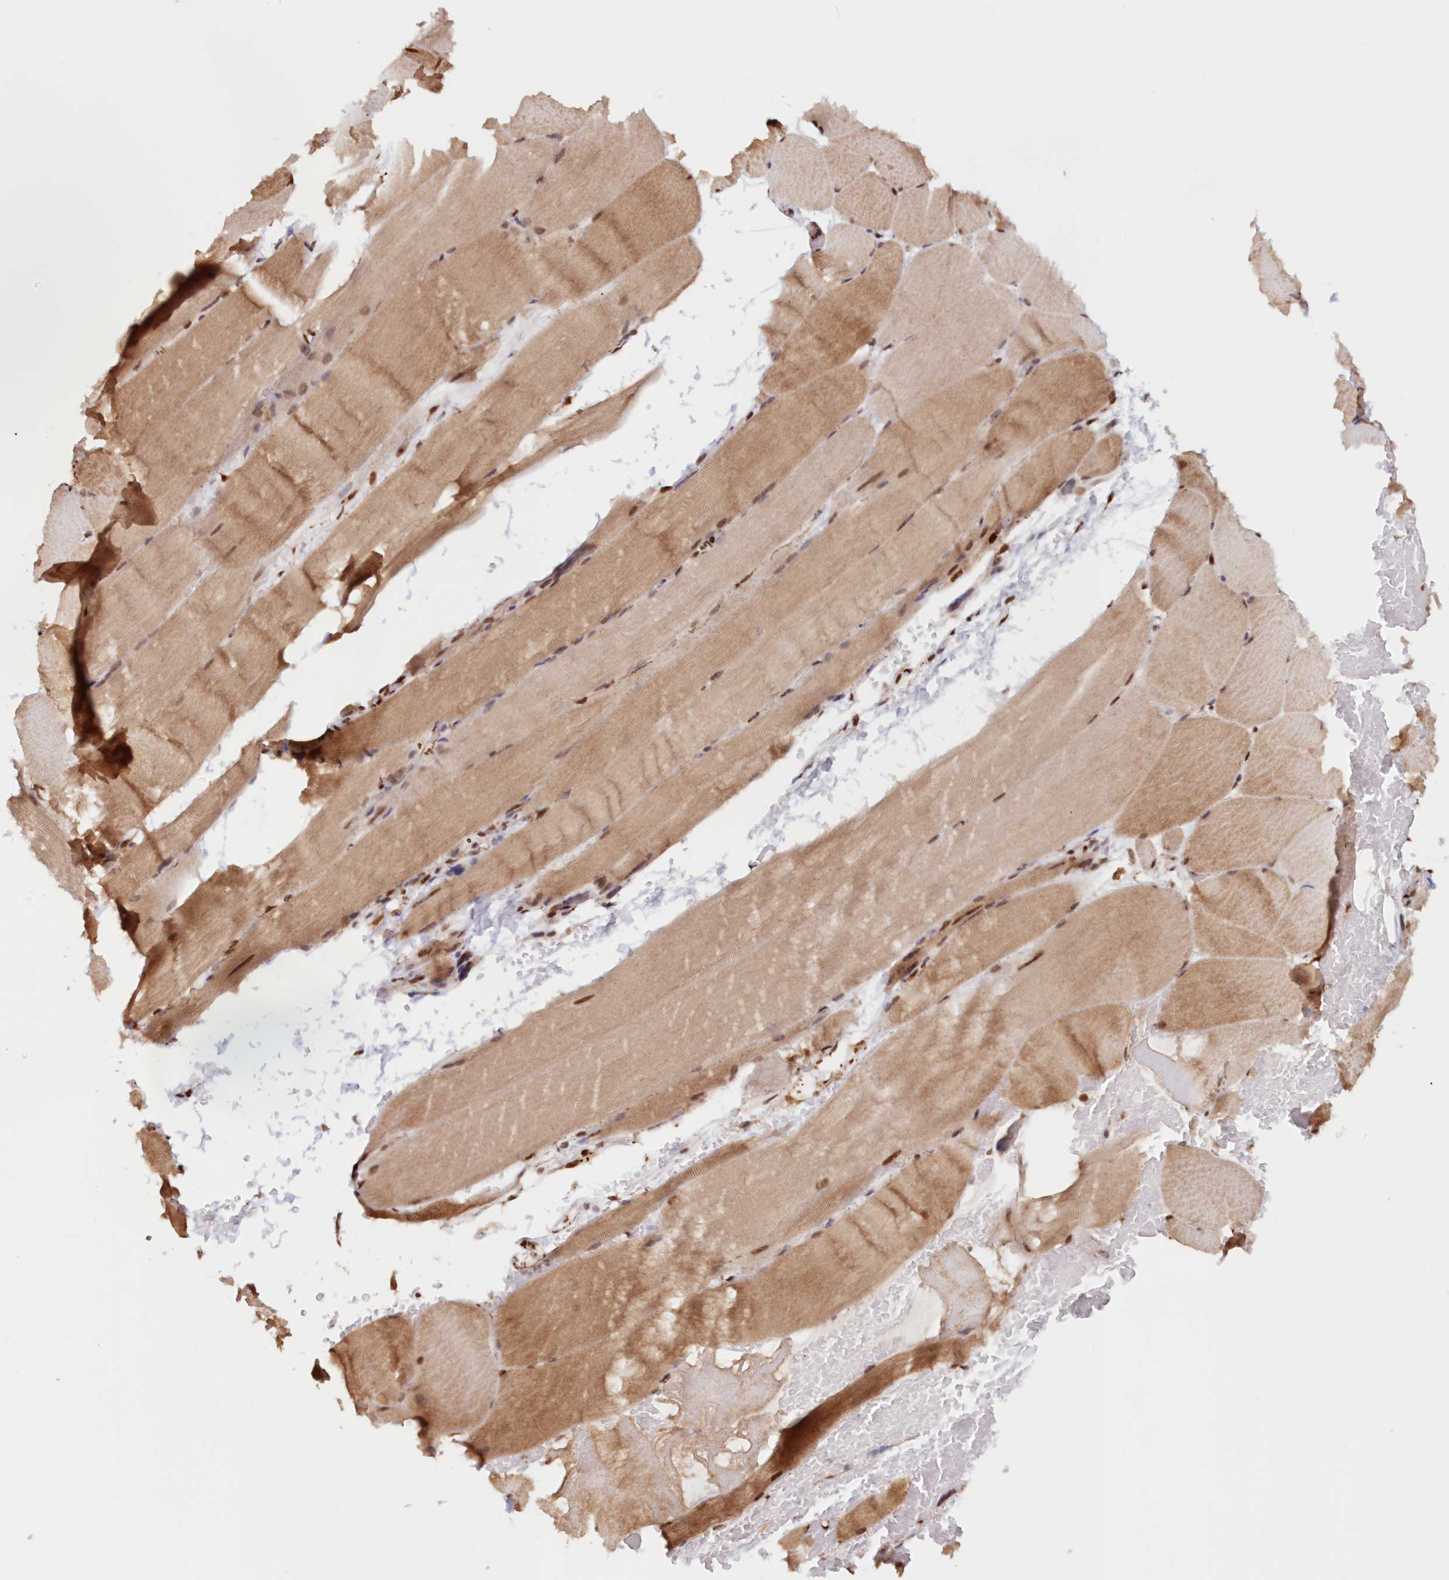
{"staining": {"intensity": "moderate", "quantity": ">75%", "location": "cytoplasmic/membranous,nuclear"}, "tissue": "skeletal muscle", "cell_type": "Myocytes", "image_type": "normal", "snomed": [{"axis": "morphology", "description": "Normal tissue, NOS"}, {"axis": "topography", "description": "Skeletal muscle"}, {"axis": "topography", "description": "Parathyroid gland"}], "caption": "Protein staining exhibits moderate cytoplasmic/membranous,nuclear staining in approximately >75% of myocytes in unremarkable skeletal muscle.", "gene": "POLR2B", "patient": {"sex": "female", "age": 37}}